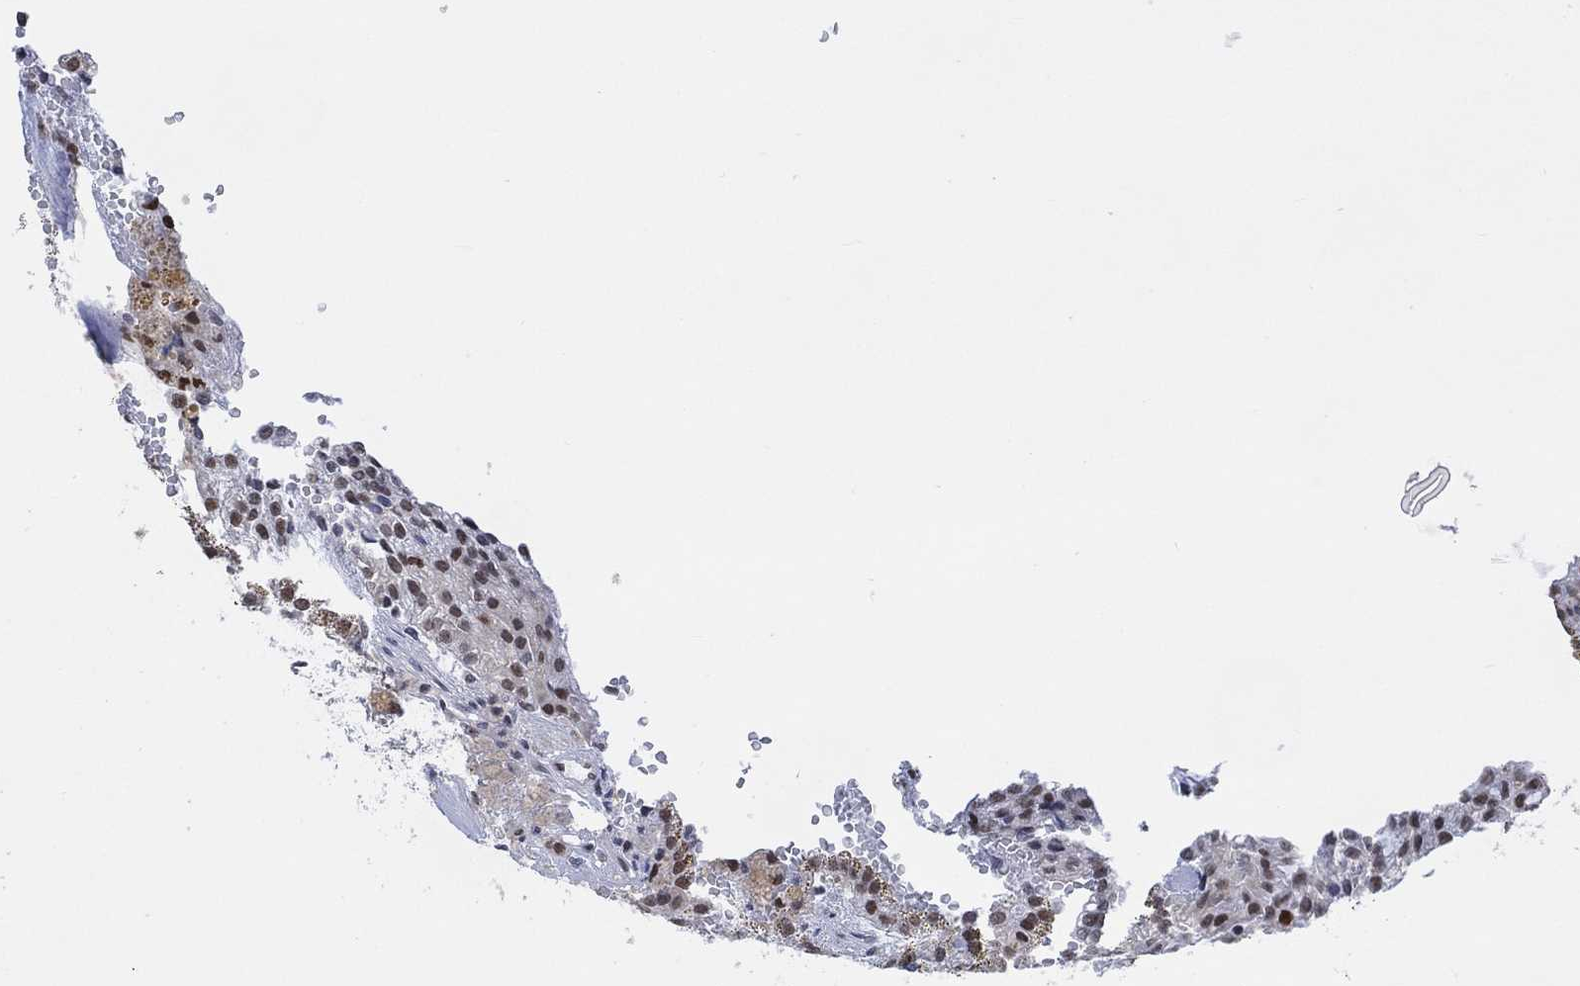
{"staining": {"intensity": "moderate", "quantity": "<25%", "location": "nuclear"}, "tissue": "renal cancer", "cell_type": "Tumor cells", "image_type": "cancer", "snomed": [{"axis": "morphology", "description": "Adenocarcinoma, NOS"}, {"axis": "topography", "description": "Kidney"}], "caption": "There is low levels of moderate nuclear staining in tumor cells of renal cancer (adenocarcinoma), as demonstrated by immunohistochemical staining (brown color).", "gene": "RAD54L2", "patient": {"sex": "male", "age": 63}}